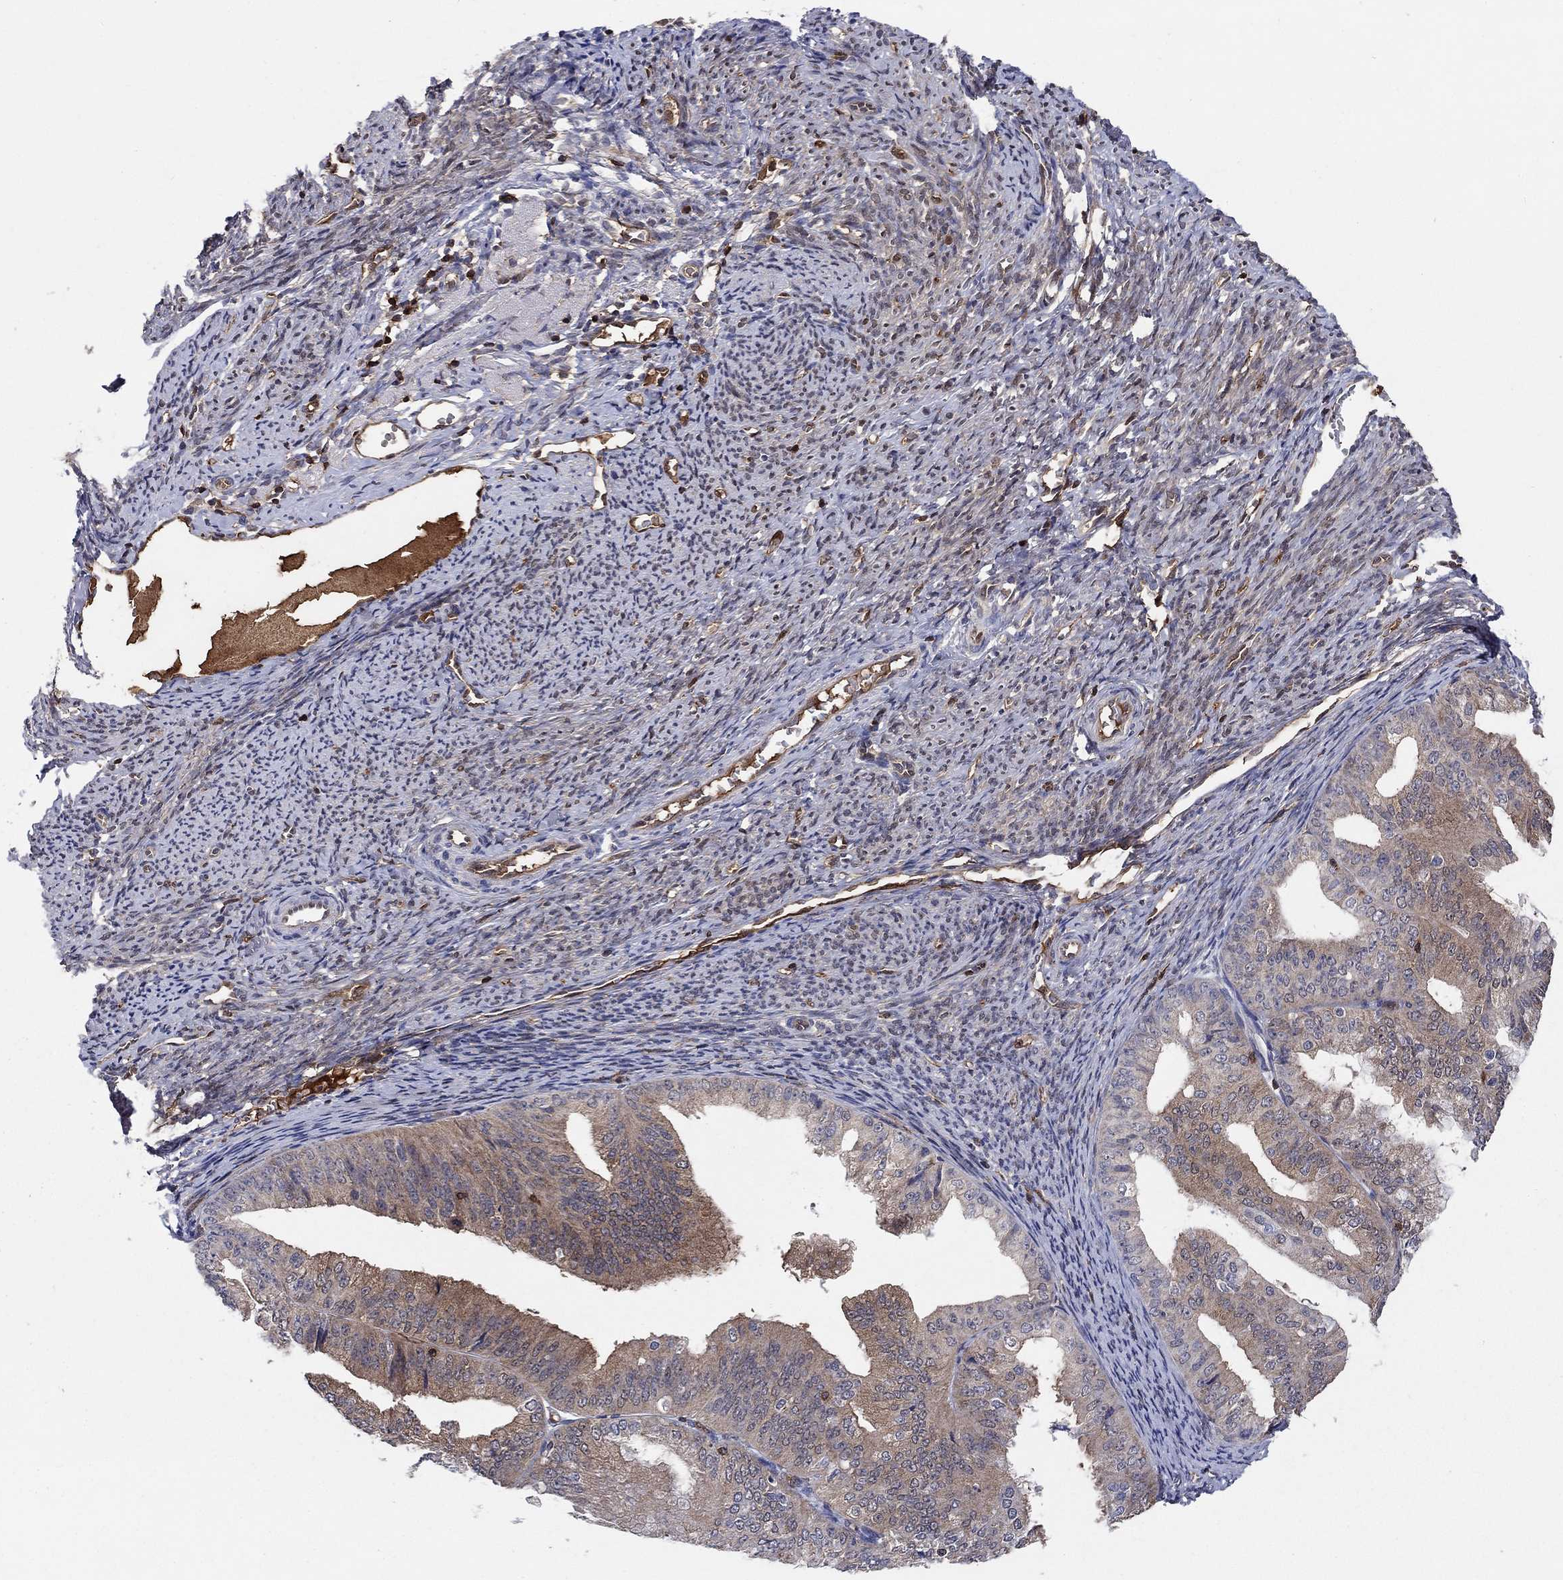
{"staining": {"intensity": "weak", "quantity": "25%-75%", "location": "cytoplasmic/membranous"}, "tissue": "endometrial cancer", "cell_type": "Tumor cells", "image_type": "cancer", "snomed": [{"axis": "morphology", "description": "Adenocarcinoma, NOS"}, {"axis": "topography", "description": "Endometrium"}], "caption": "Protein expression analysis of endometrial cancer exhibits weak cytoplasmic/membranous expression in about 25%-75% of tumor cells.", "gene": "AGFG2", "patient": {"sex": "female", "age": 63}}